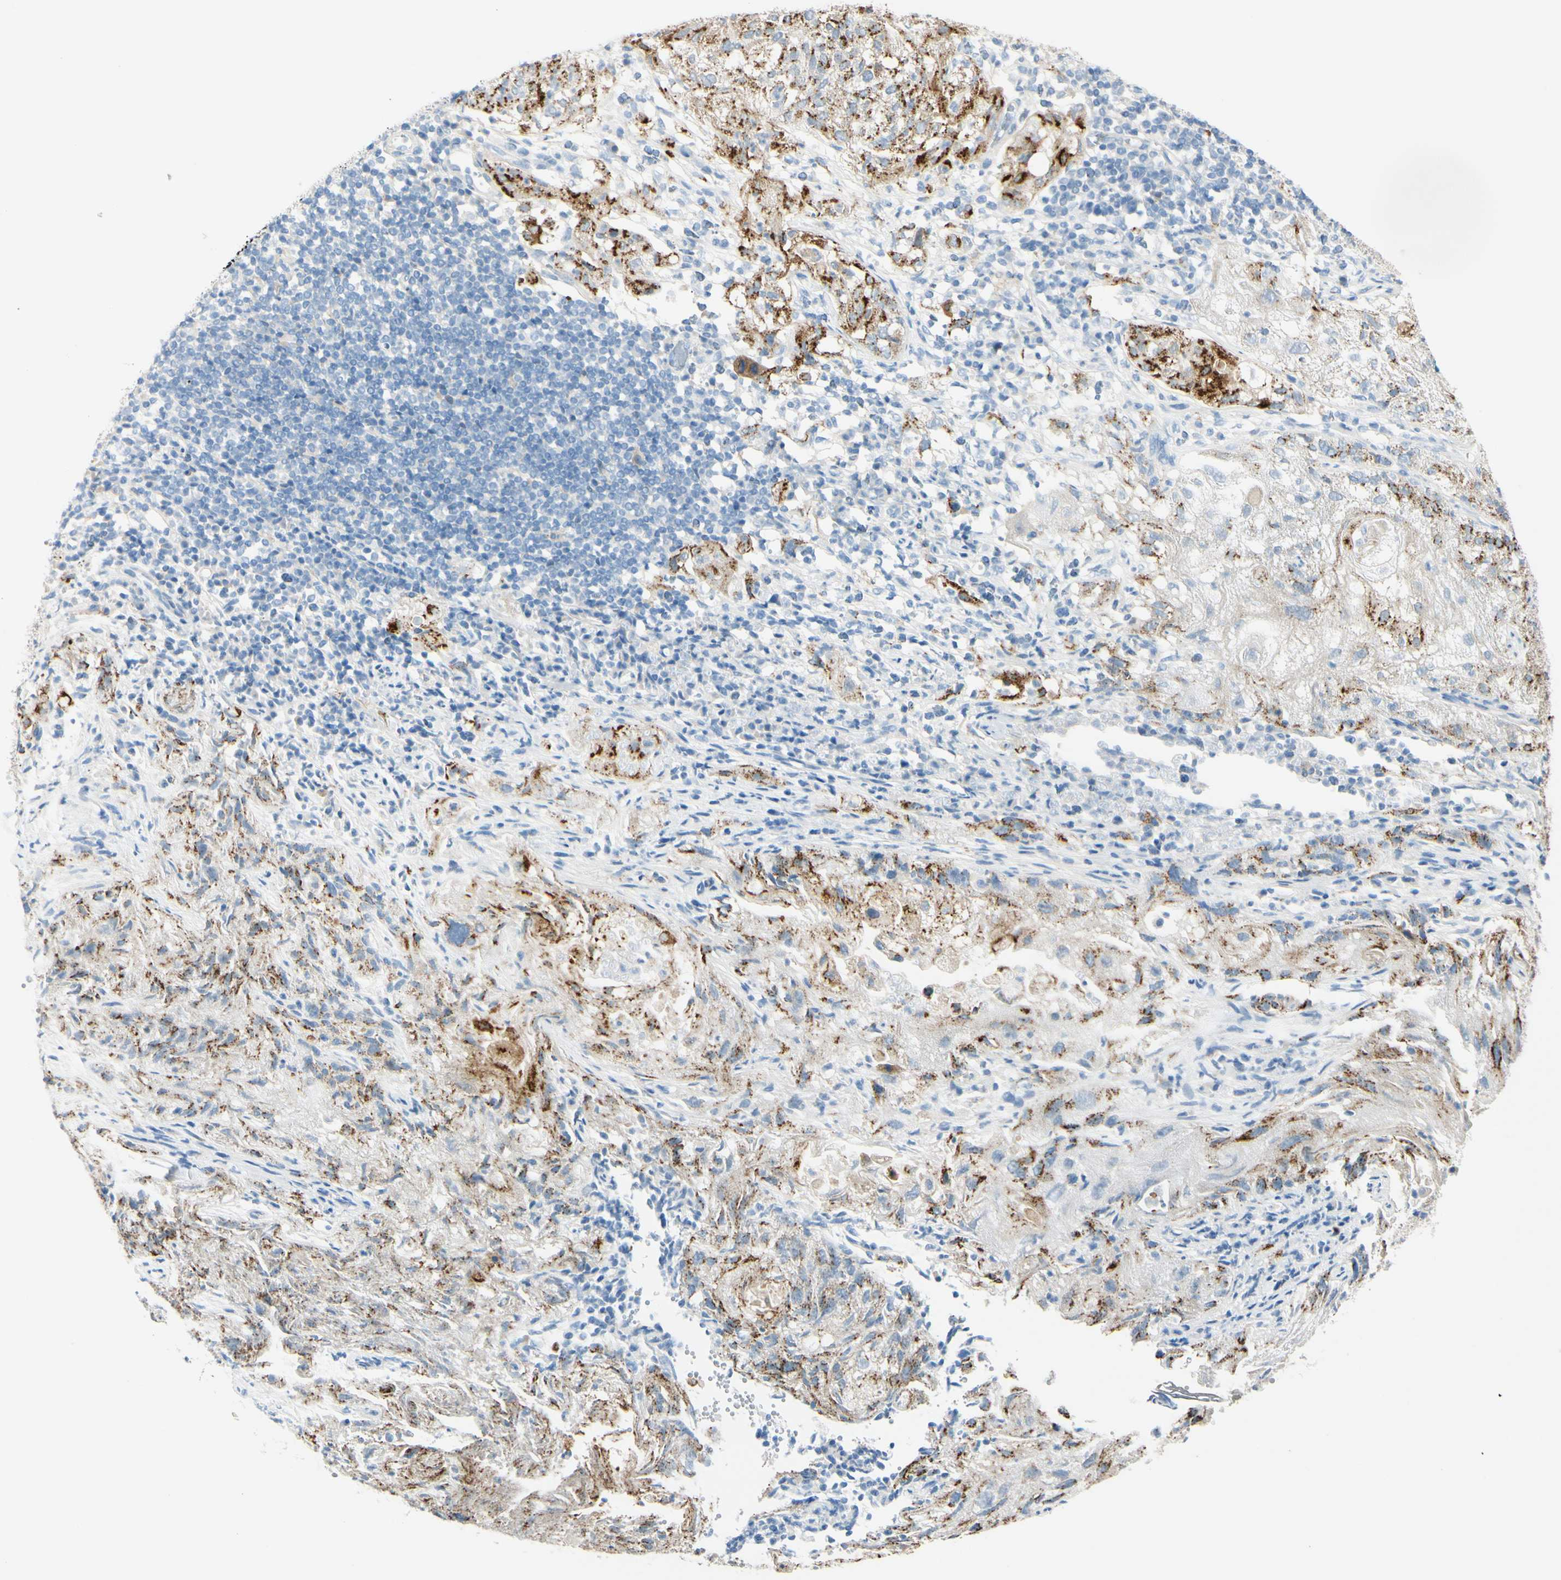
{"staining": {"intensity": "strong", "quantity": ">75%", "location": "cytoplasmic/membranous"}, "tissue": "lung cancer", "cell_type": "Tumor cells", "image_type": "cancer", "snomed": [{"axis": "morphology", "description": "Inflammation, NOS"}, {"axis": "morphology", "description": "Squamous cell carcinoma, NOS"}, {"axis": "topography", "description": "Lymph node"}, {"axis": "topography", "description": "Soft tissue"}, {"axis": "topography", "description": "Lung"}], "caption": "Protein staining demonstrates strong cytoplasmic/membranous positivity in about >75% of tumor cells in lung cancer.", "gene": "GALNT5", "patient": {"sex": "male", "age": 66}}